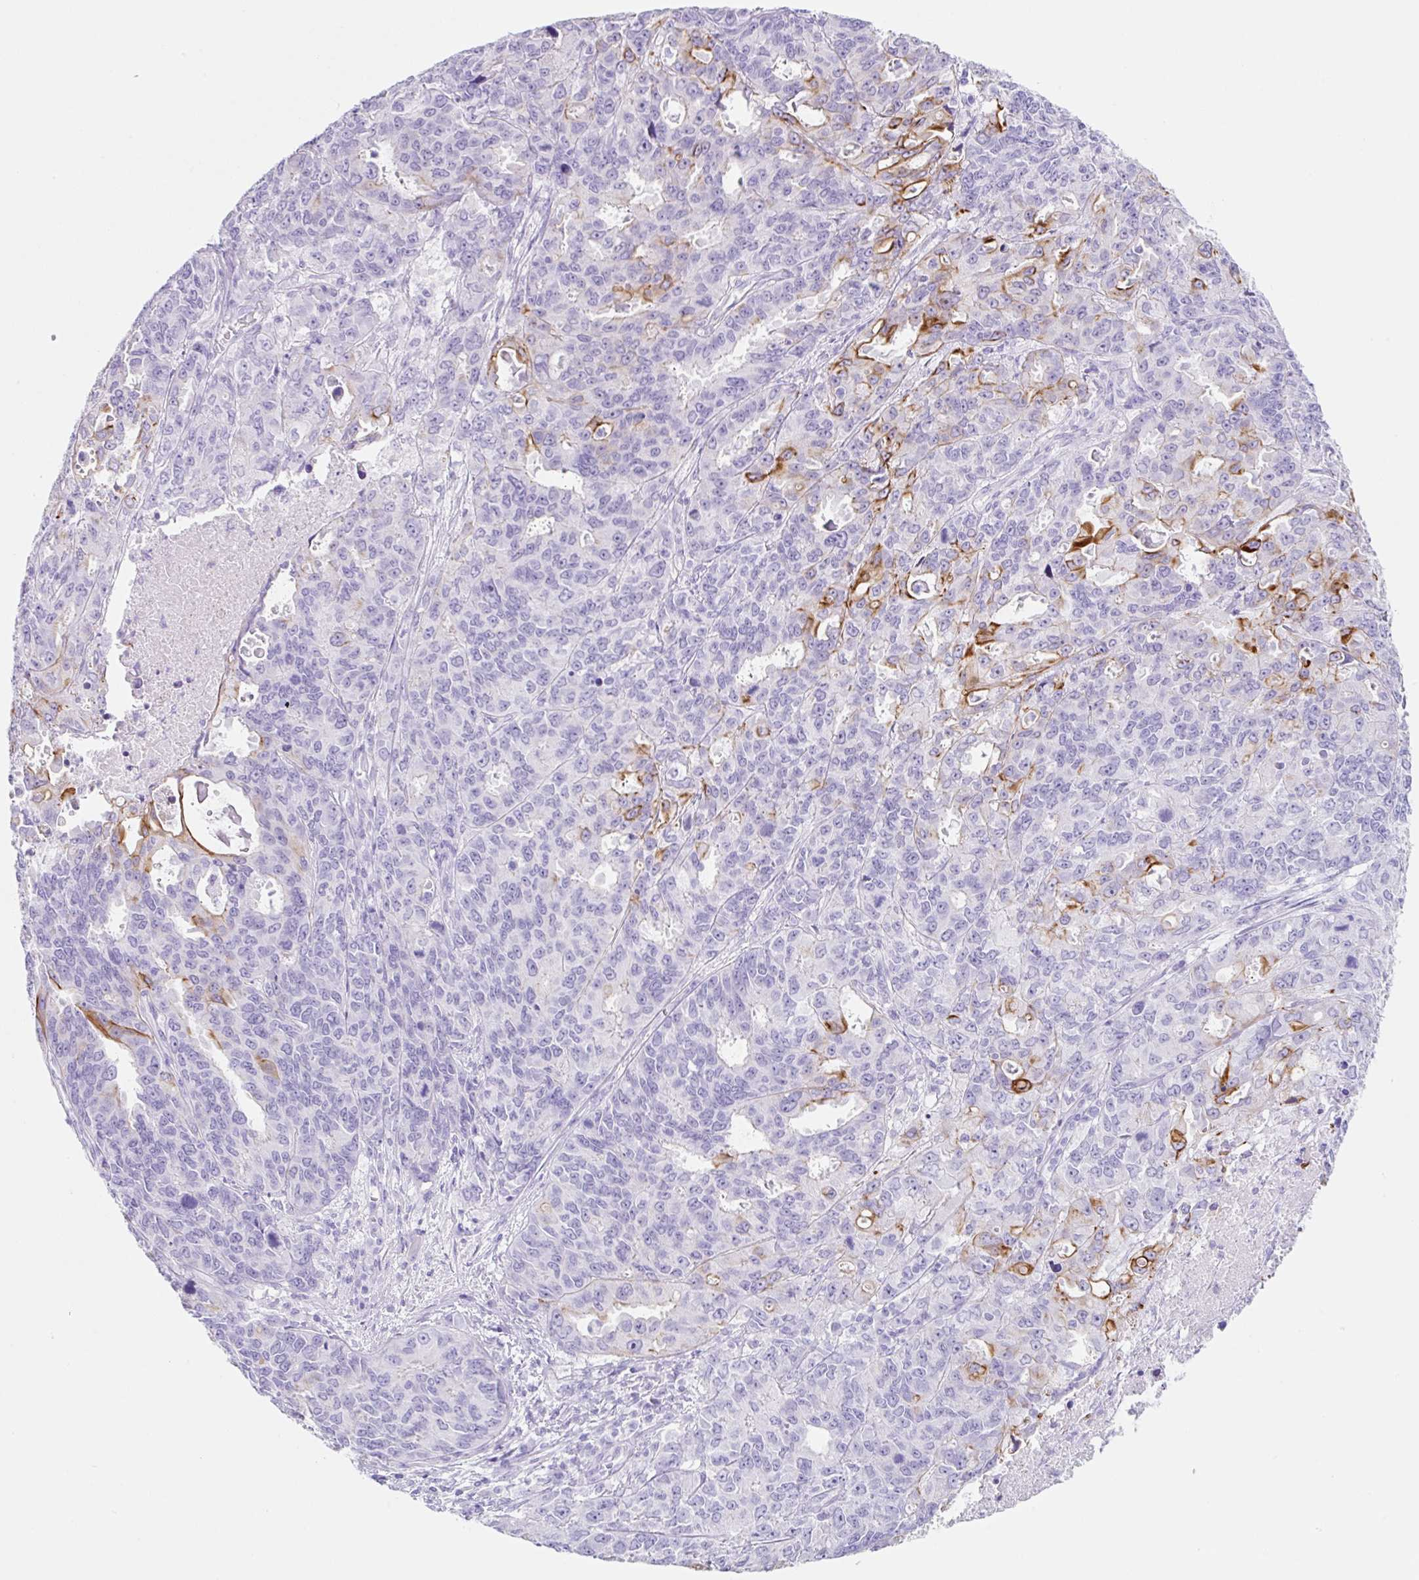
{"staining": {"intensity": "strong", "quantity": "<25%", "location": "cytoplasmic/membranous"}, "tissue": "endometrial cancer", "cell_type": "Tumor cells", "image_type": "cancer", "snomed": [{"axis": "morphology", "description": "Adenocarcinoma, NOS"}, {"axis": "topography", "description": "Uterus"}], "caption": "Protein expression analysis of endometrial adenocarcinoma shows strong cytoplasmic/membranous staining in approximately <25% of tumor cells. Immunohistochemistry stains the protein in brown and the nuclei are stained blue.", "gene": "CLDND2", "patient": {"sex": "female", "age": 79}}